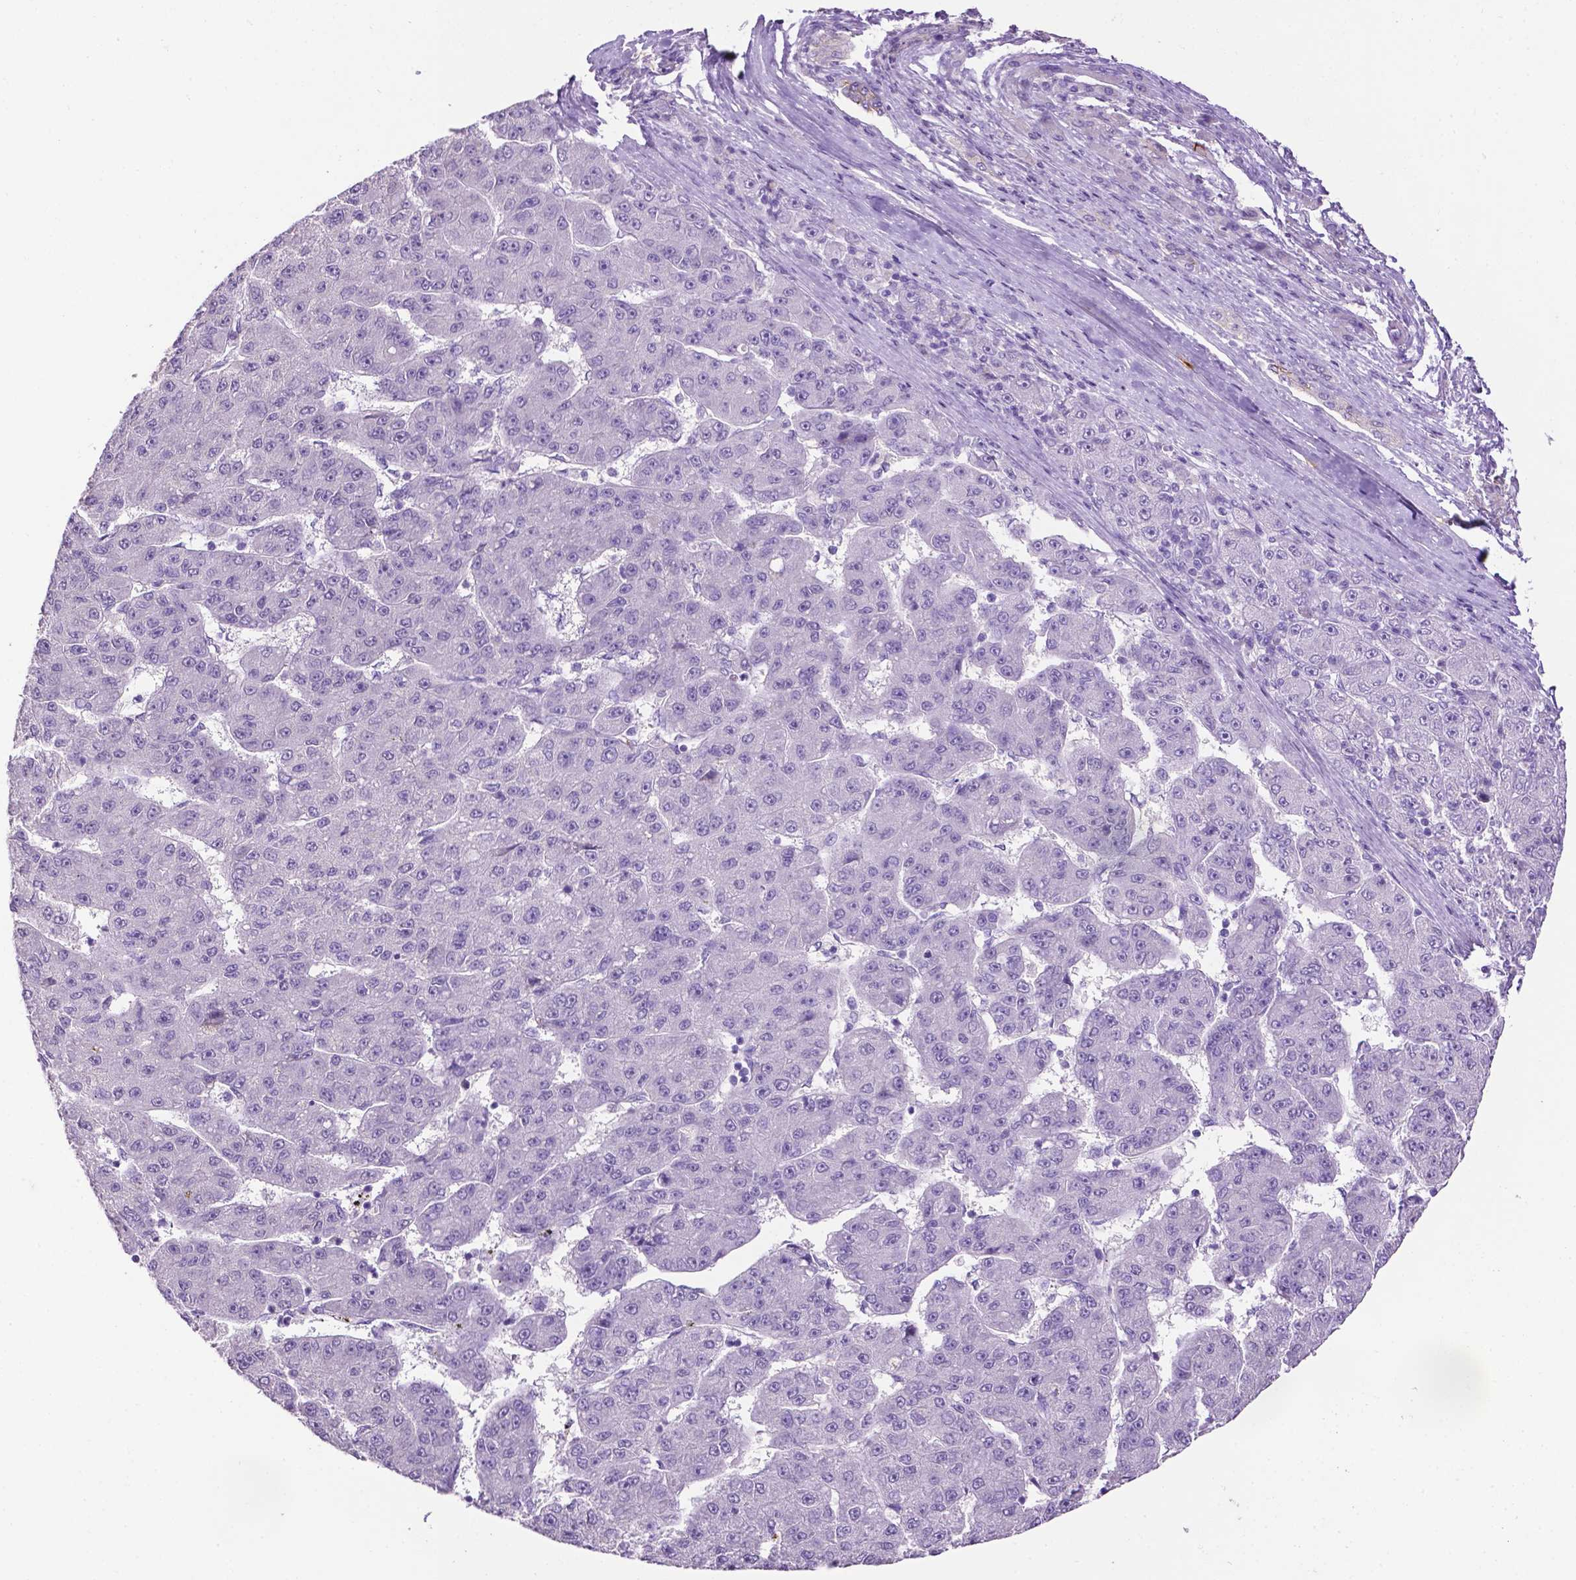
{"staining": {"intensity": "negative", "quantity": "none", "location": "none"}, "tissue": "liver cancer", "cell_type": "Tumor cells", "image_type": "cancer", "snomed": [{"axis": "morphology", "description": "Carcinoma, Hepatocellular, NOS"}, {"axis": "topography", "description": "Liver"}], "caption": "Immunohistochemistry (IHC) micrograph of human liver cancer stained for a protein (brown), which reveals no staining in tumor cells.", "gene": "TACSTD2", "patient": {"sex": "male", "age": 67}}